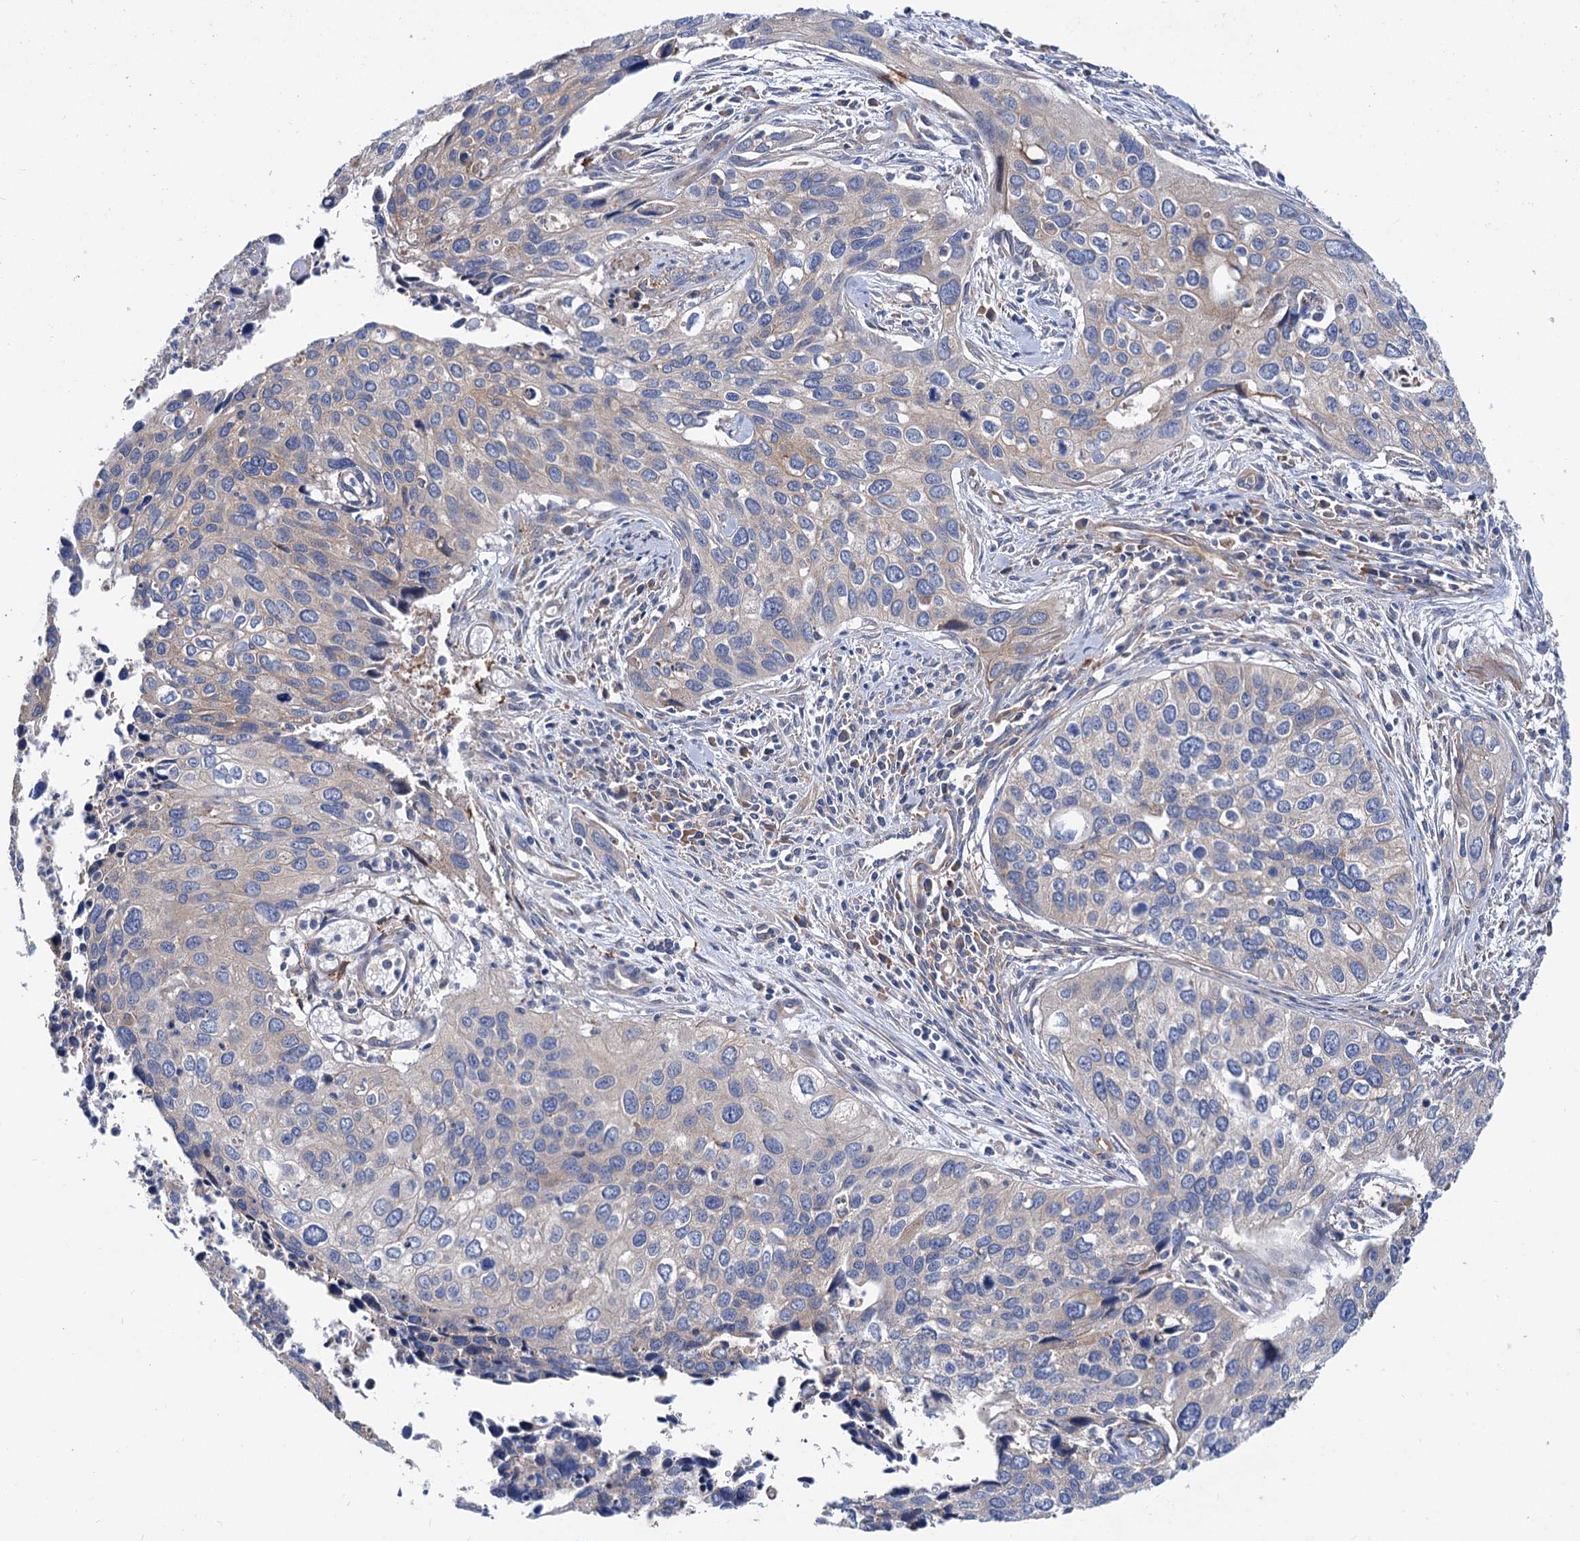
{"staining": {"intensity": "negative", "quantity": "none", "location": "none"}, "tissue": "cervical cancer", "cell_type": "Tumor cells", "image_type": "cancer", "snomed": [{"axis": "morphology", "description": "Squamous cell carcinoma, NOS"}, {"axis": "topography", "description": "Cervix"}], "caption": "This is an immunohistochemistry (IHC) histopathology image of cervical cancer. There is no expression in tumor cells.", "gene": "TRIM55", "patient": {"sex": "female", "age": 55}}